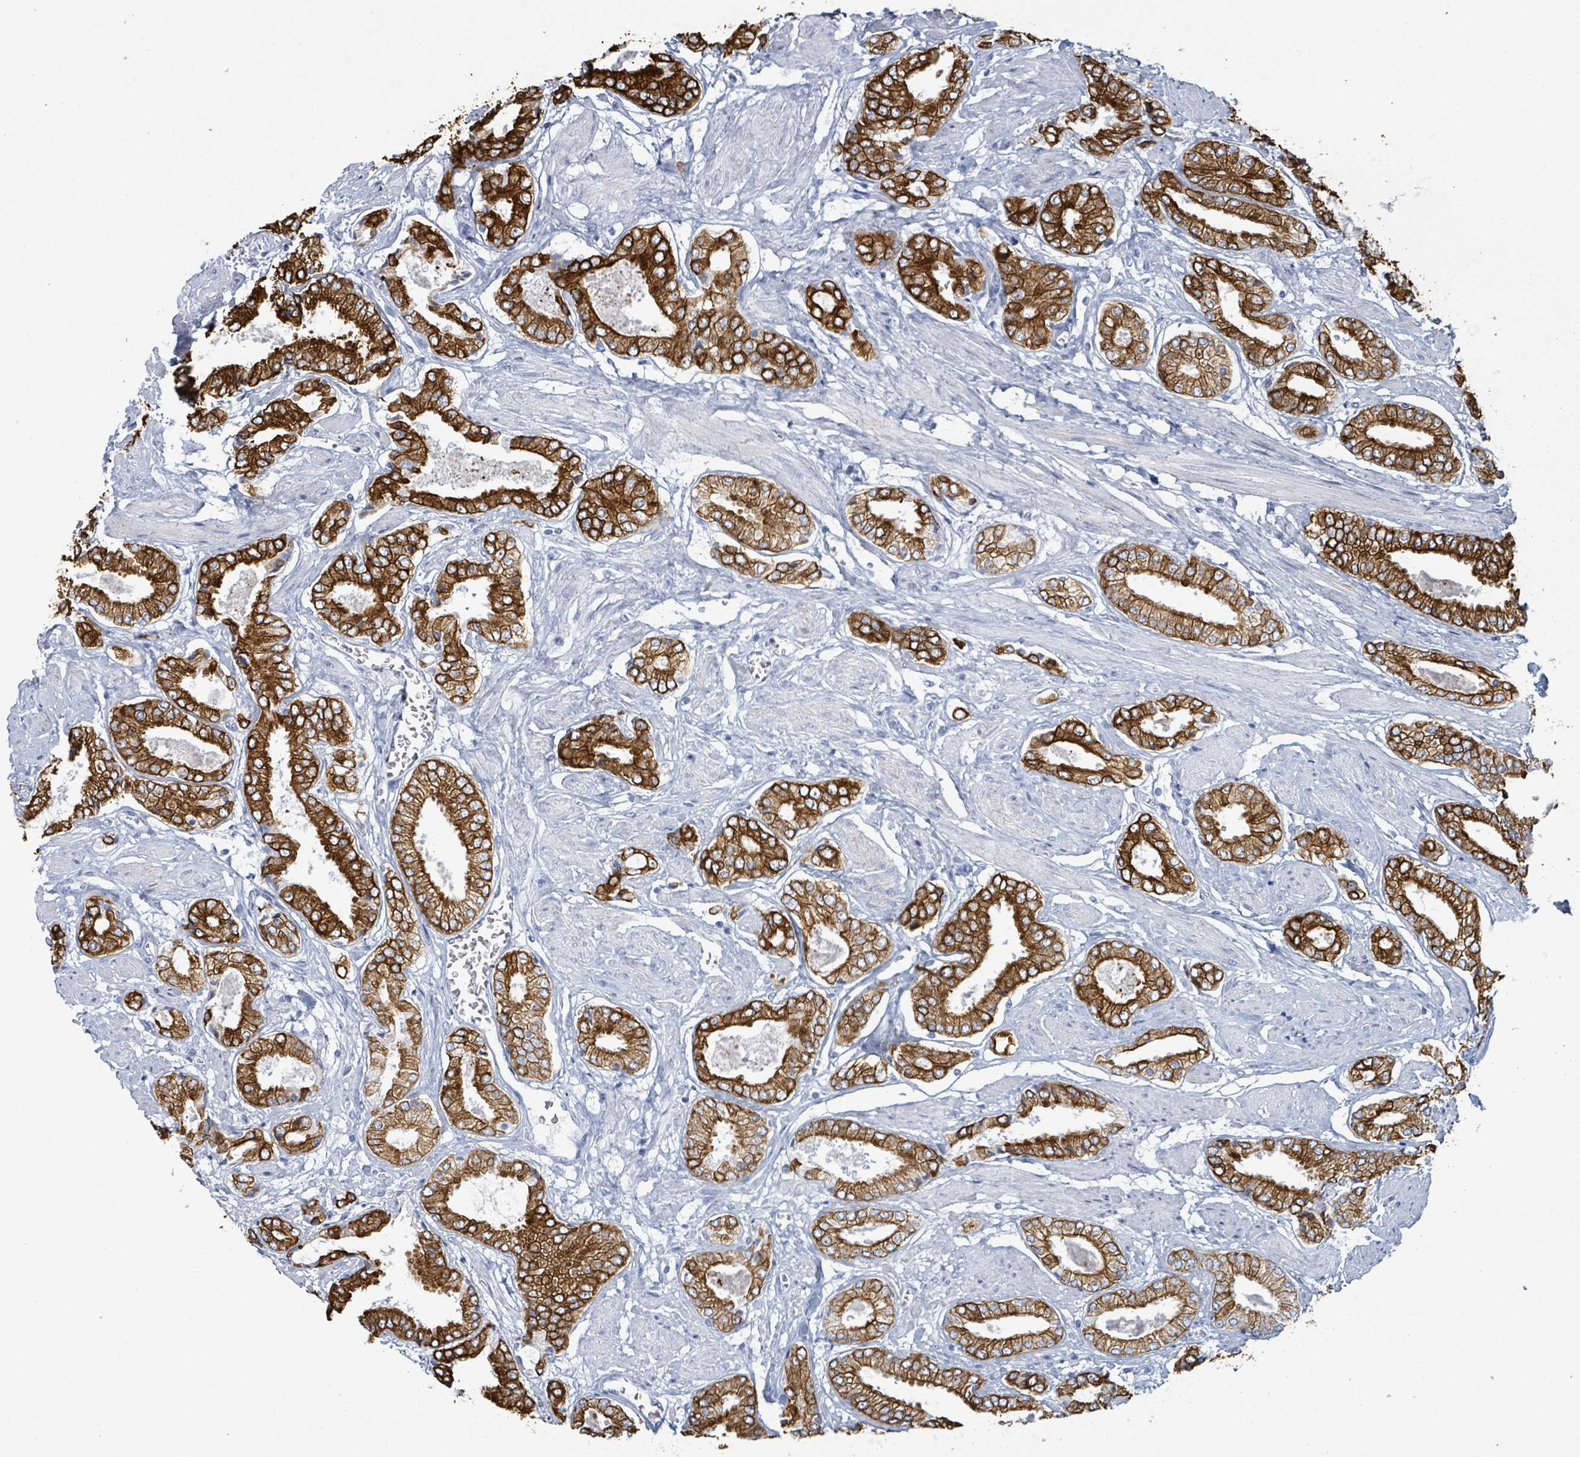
{"staining": {"intensity": "strong", "quantity": ">75%", "location": "cytoplasmic/membranous"}, "tissue": "prostate cancer", "cell_type": "Tumor cells", "image_type": "cancer", "snomed": [{"axis": "morphology", "description": "Adenocarcinoma, High grade"}, {"axis": "topography", "description": "Prostate and seminal vesicle, NOS"}], "caption": "Human prostate cancer stained with a protein marker exhibits strong staining in tumor cells.", "gene": "KRT8", "patient": {"sex": "male", "age": 64}}